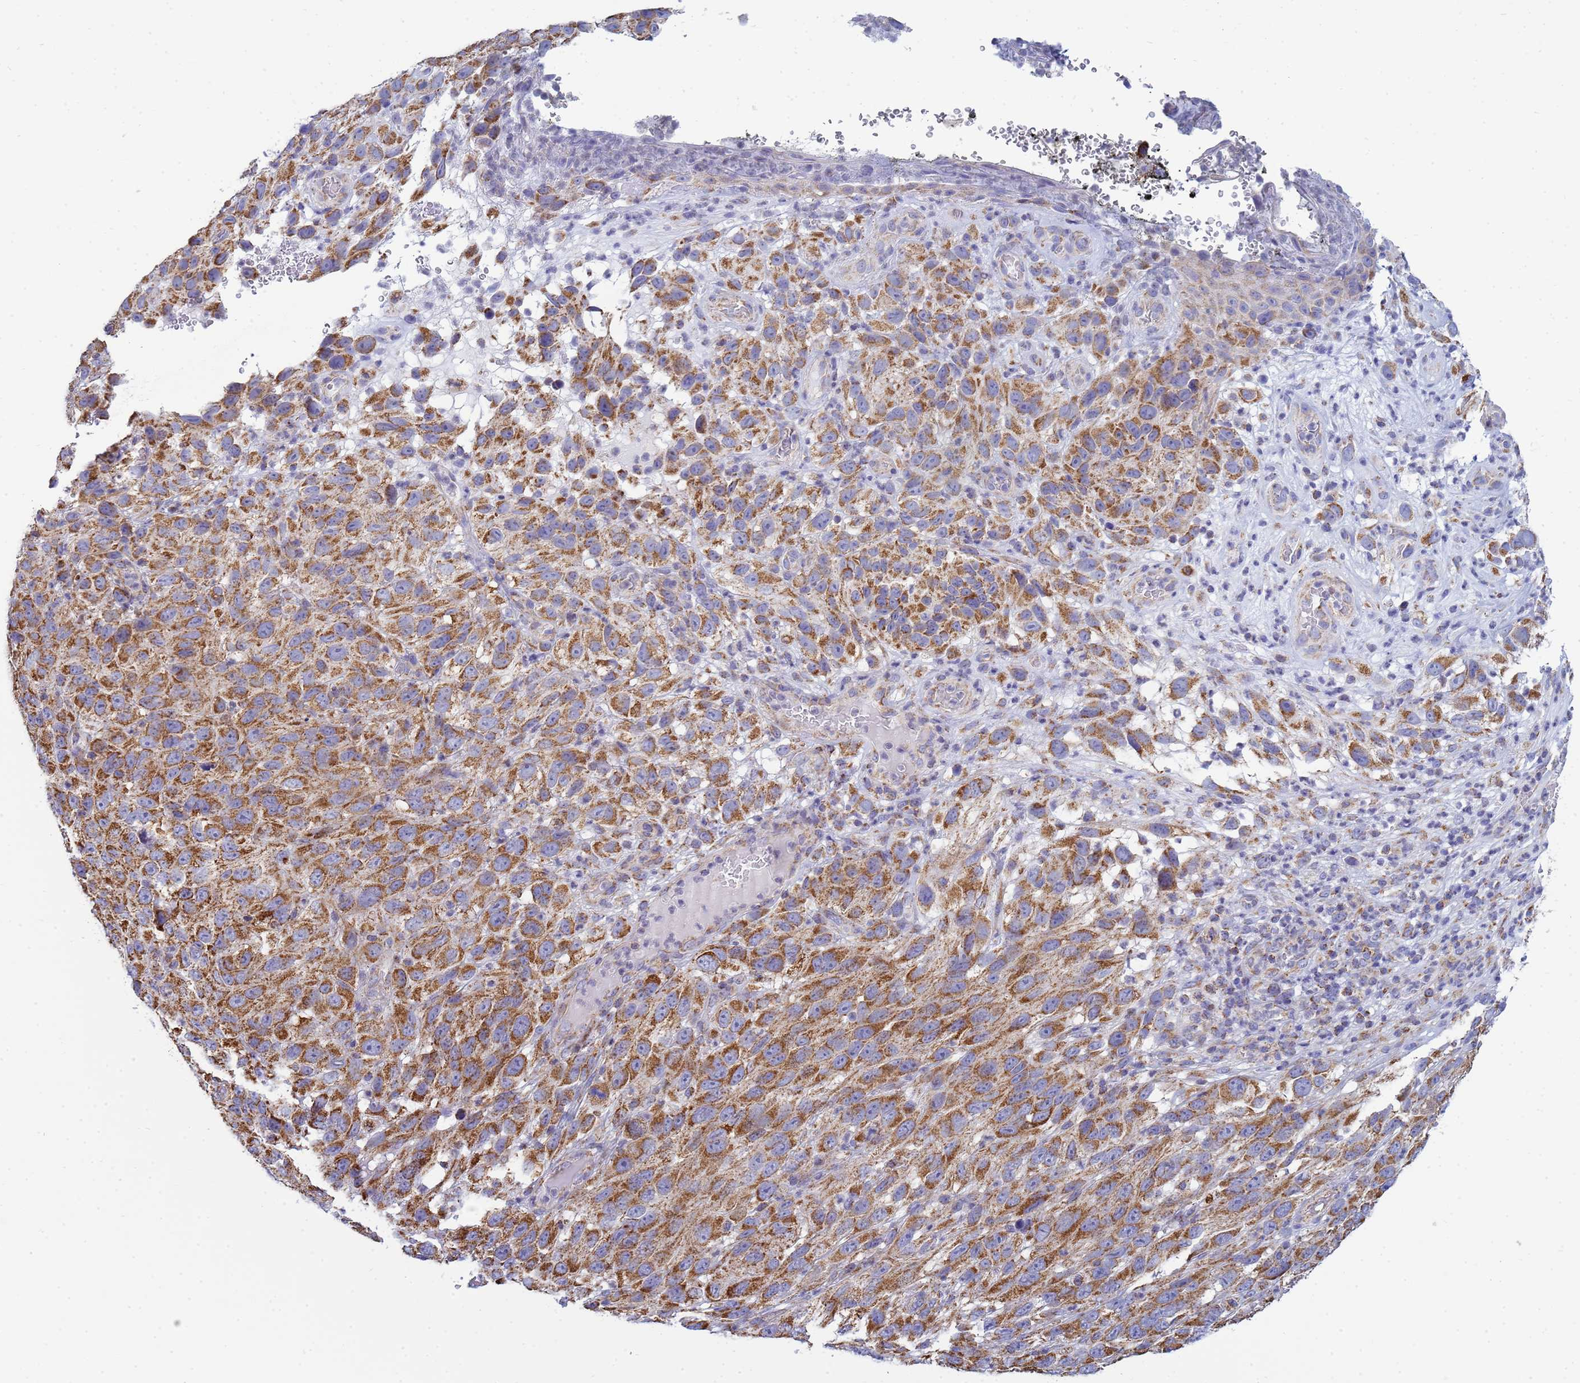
{"staining": {"intensity": "strong", "quantity": ">75%", "location": "cytoplasmic/membranous"}, "tissue": "melanoma", "cell_type": "Tumor cells", "image_type": "cancer", "snomed": [{"axis": "morphology", "description": "Malignant melanoma, NOS"}, {"axis": "topography", "description": "Skin"}], "caption": "This photomicrograph reveals IHC staining of human melanoma, with high strong cytoplasmic/membranous positivity in approximately >75% of tumor cells.", "gene": "COQ4", "patient": {"sex": "female", "age": 96}}